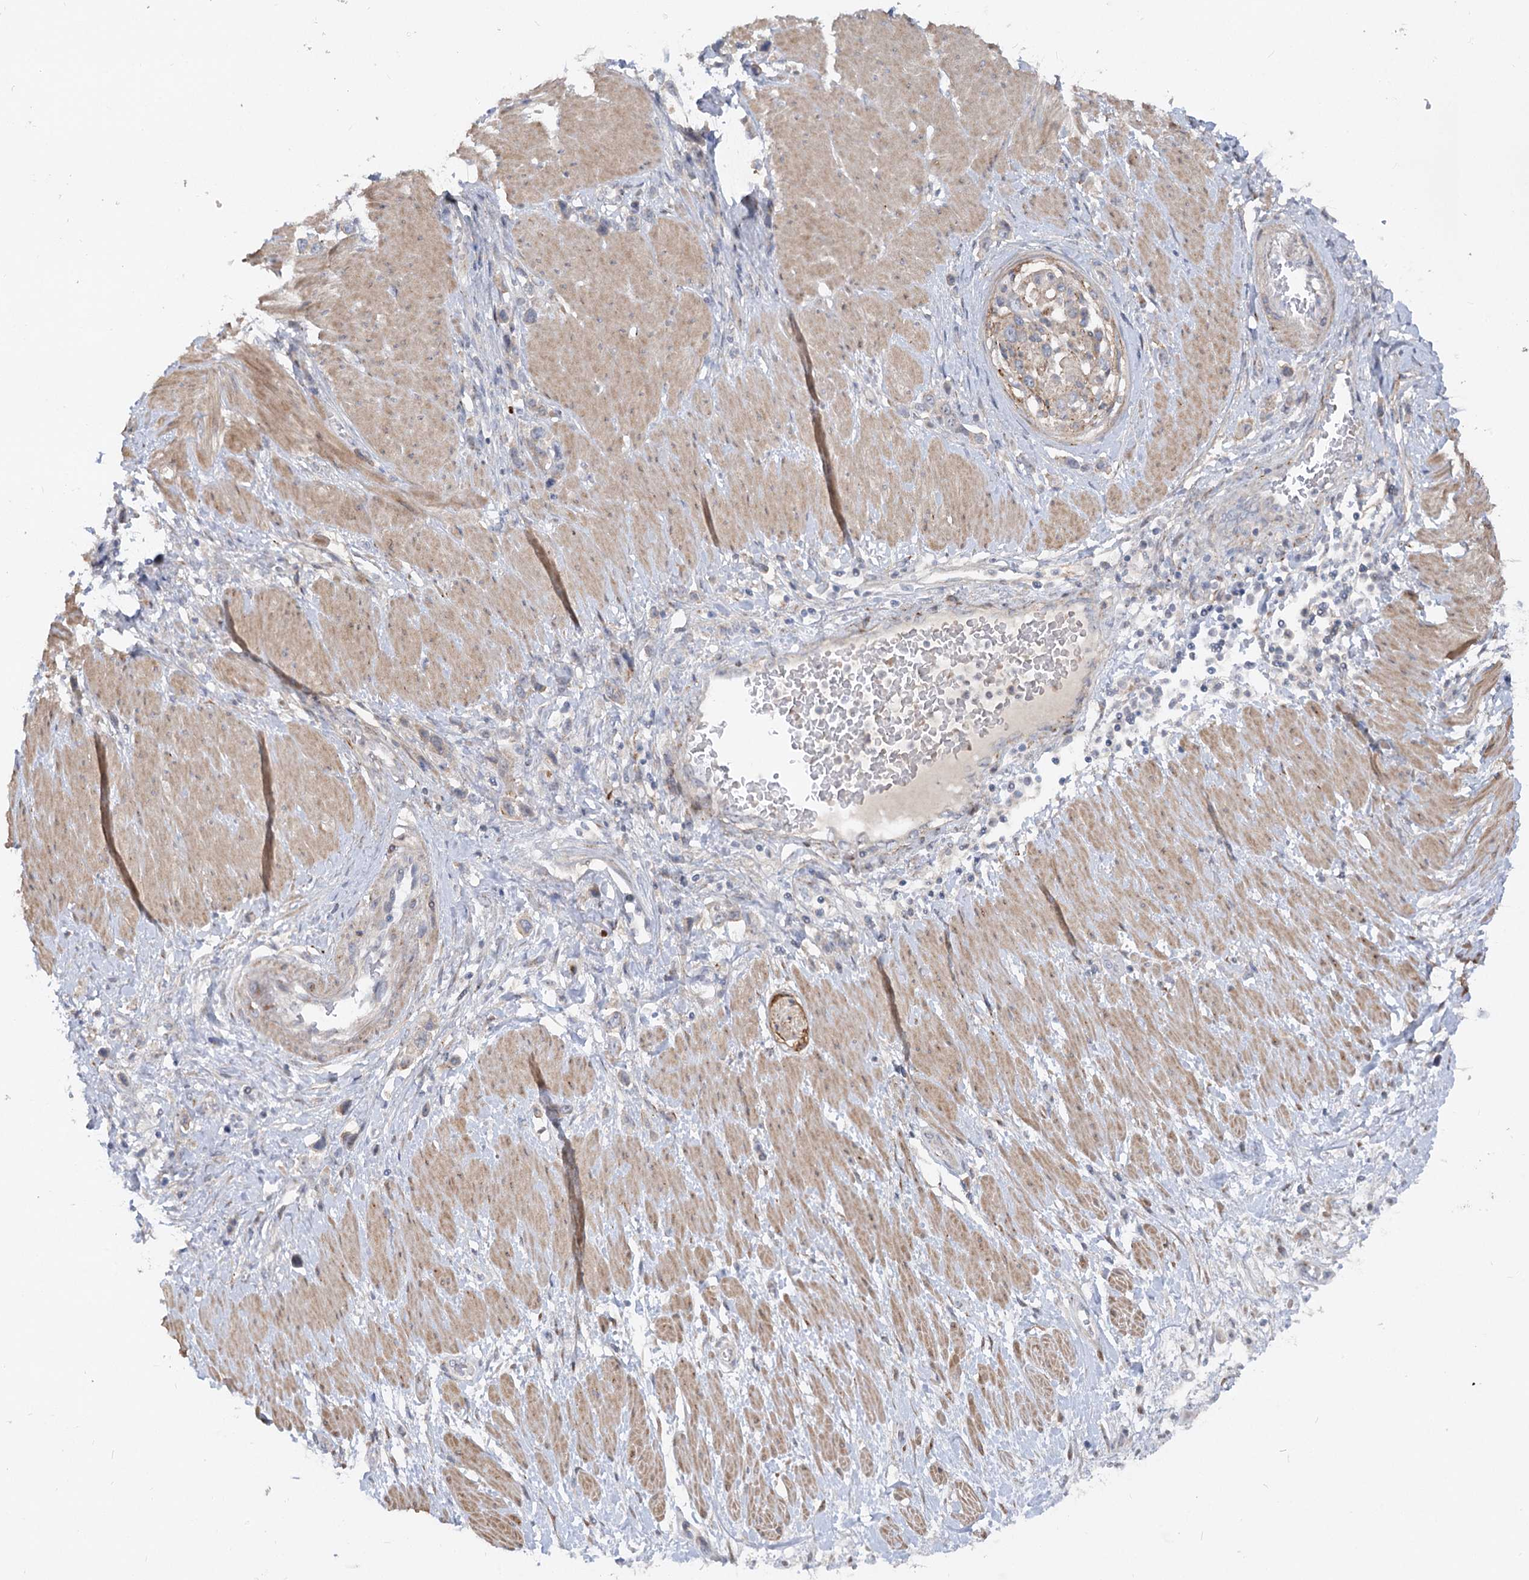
{"staining": {"intensity": "weak", "quantity": "<25%", "location": "cytoplasmic/membranous"}, "tissue": "stomach cancer", "cell_type": "Tumor cells", "image_type": "cancer", "snomed": [{"axis": "morphology", "description": "Normal tissue, NOS"}, {"axis": "morphology", "description": "Adenocarcinoma, NOS"}, {"axis": "topography", "description": "Stomach, upper"}, {"axis": "topography", "description": "Stomach"}], "caption": "Tumor cells are negative for protein expression in human stomach adenocarcinoma.", "gene": "FGF19", "patient": {"sex": "female", "age": 65}}